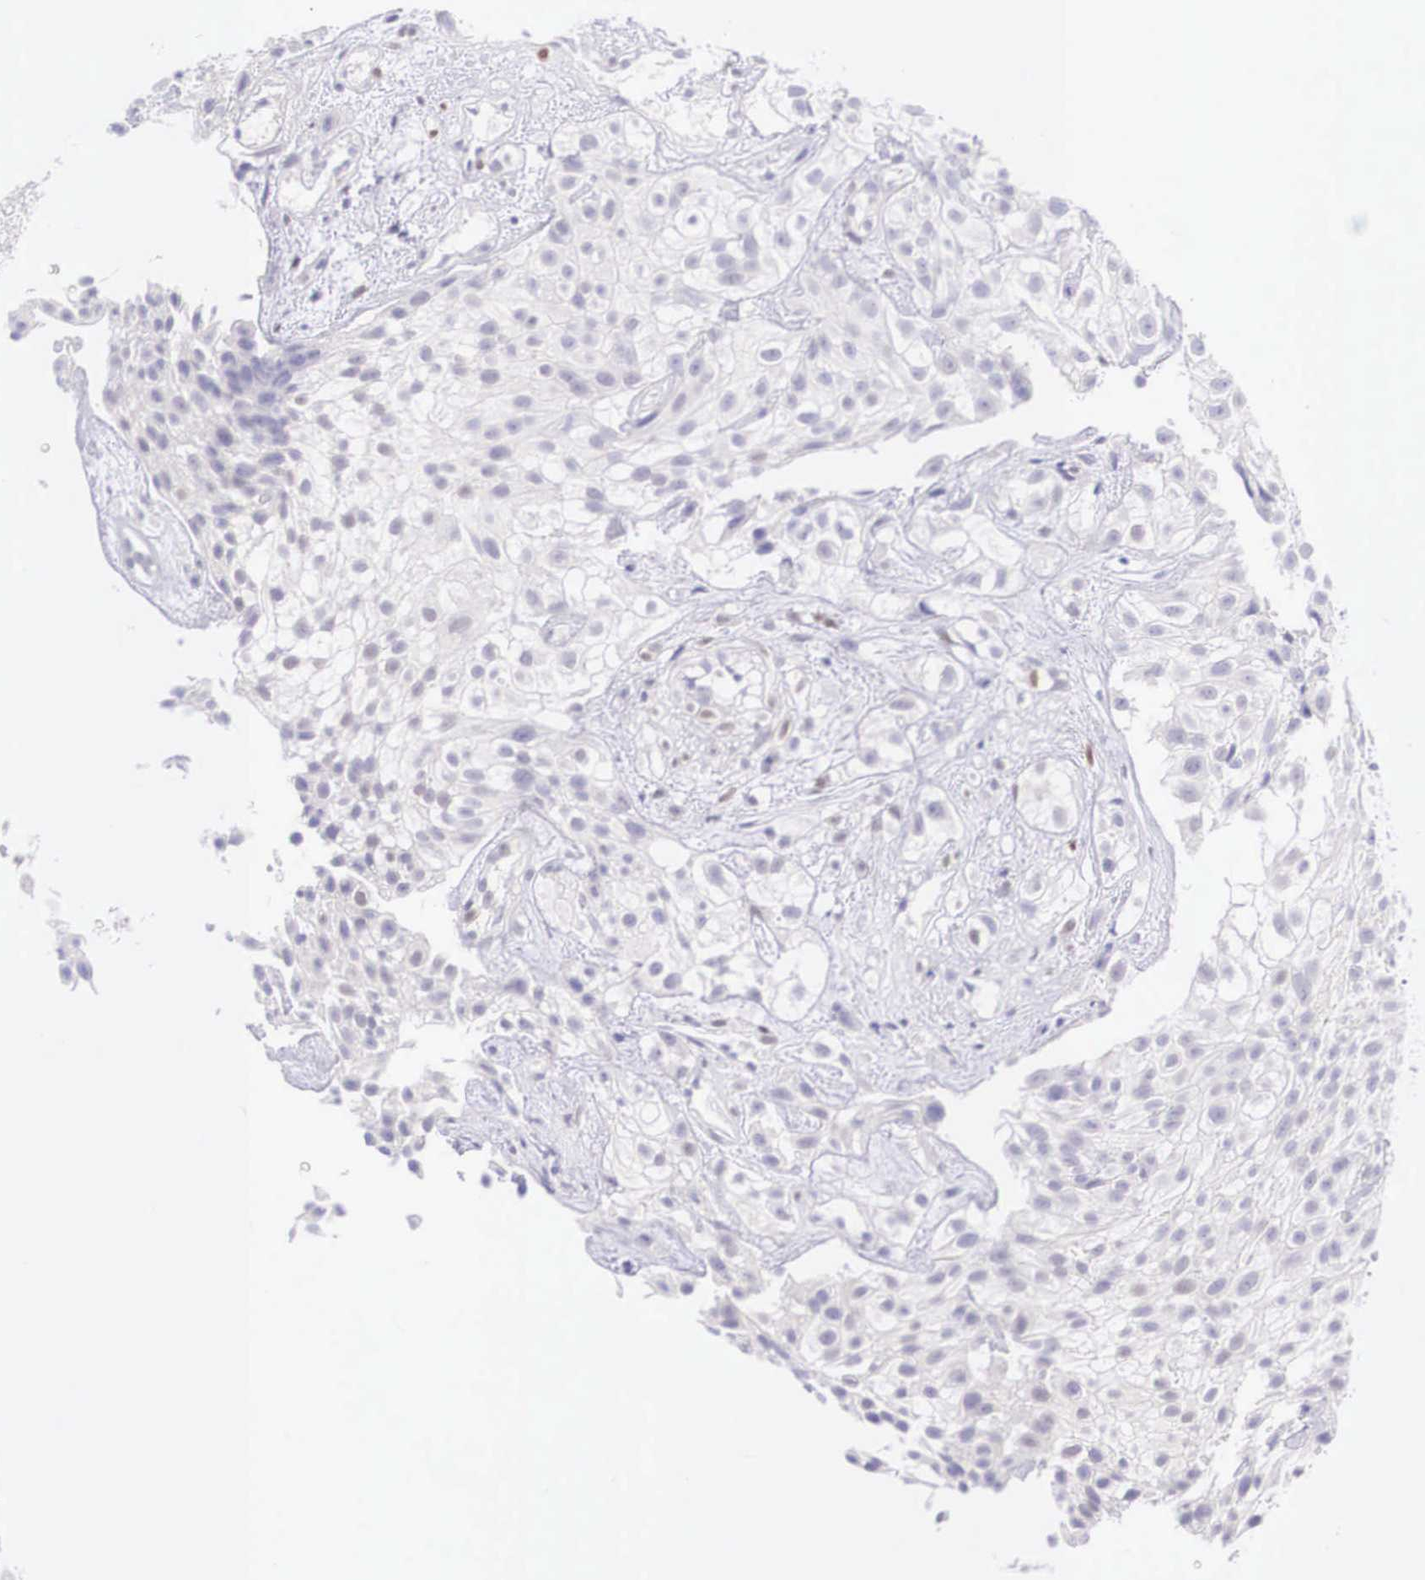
{"staining": {"intensity": "negative", "quantity": "none", "location": "none"}, "tissue": "urothelial cancer", "cell_type": "Tumor cells", "image_type": "cancer", "snomed": [{"axis": "morphology", "description": "Urothelial carcinoma, High grade"}, {"axis": "topography", "description": "Urinary bladder"}], "caption": "Human urothelial cancer stained for a protein using IHC demonstrates no staining in tumor cells.", "gene": "BCL6", "patient": {"sex": "male", "age": 56}}